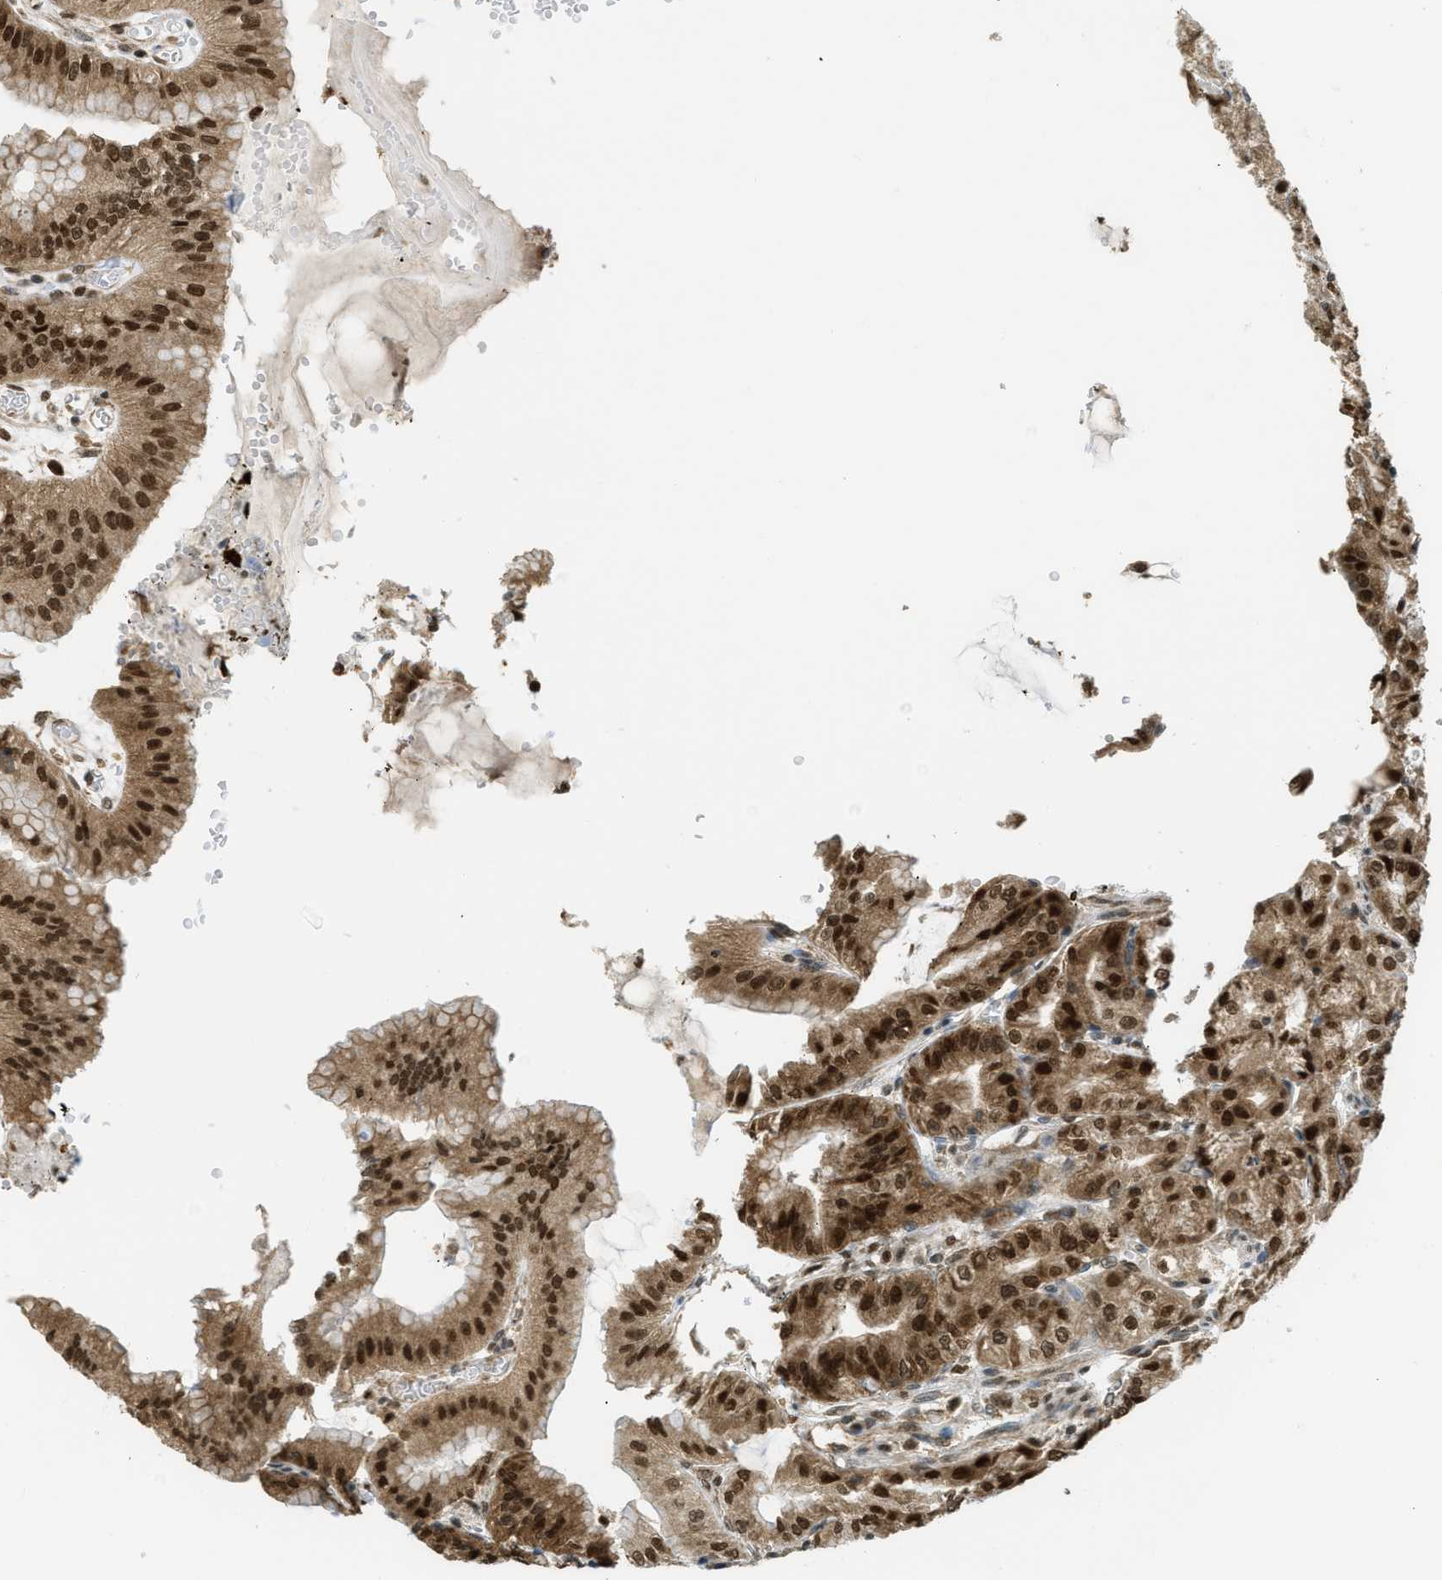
{"staining": {"intensity": "strong", "quantity": ">75%", "location": "nuclear"}, "tissue": "stomach", "cell_type": "Glandular cells", "image_type": "normal", "snomed": [{"axis": "morphology", "description": "Normal tissue, NOS"}, {"axis": "topography", "description": "Stomach, lower"}], "caption": "A brown stain labels strong nuclear staining of a protein in glandular cells of normal stomach.", "gene": "TNPO1", "patient": {"sex": "male", "age": 71}}